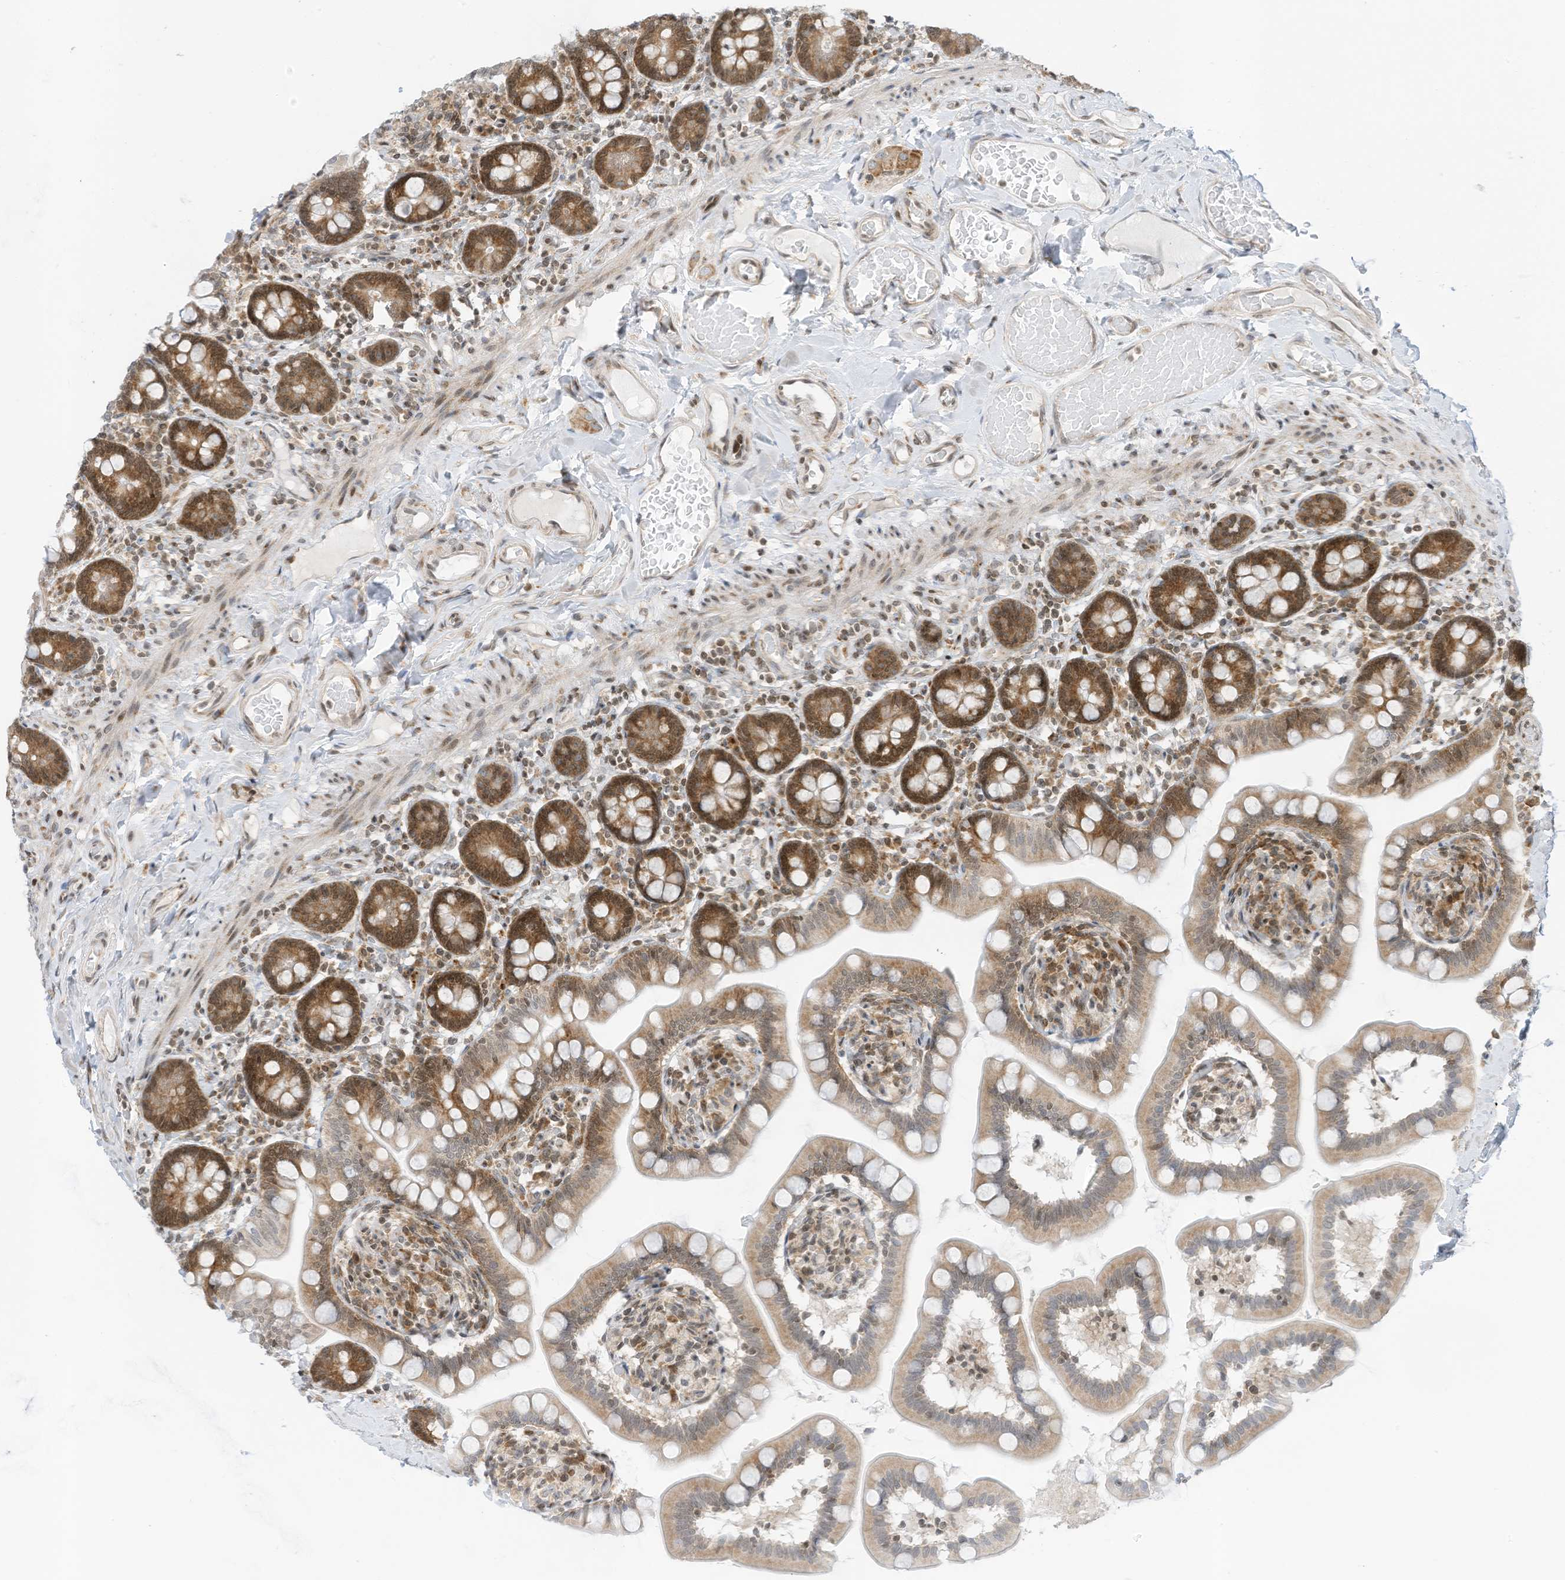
{"staining": {"intensity": "moderate", "quantity": ">75%", "location": "cytoplasmic/membranous,nuclear"}, "tissue": "small intestine", "cell_type": "Glandular cells", "image_type": "normal", "snomed": [{"axis": "morphology", "description": "Normal tissue, NOS"}, {"axis": "topography", "description": "Small intestine"}], "caption": "This is an image of IHC staining of normal small intestine, which shows moderate staining in the cytoplasmic/membranous,nuclear of glandular cells.", "gene": "EDF1", "patient": {"sex": "female", "age": 64}}